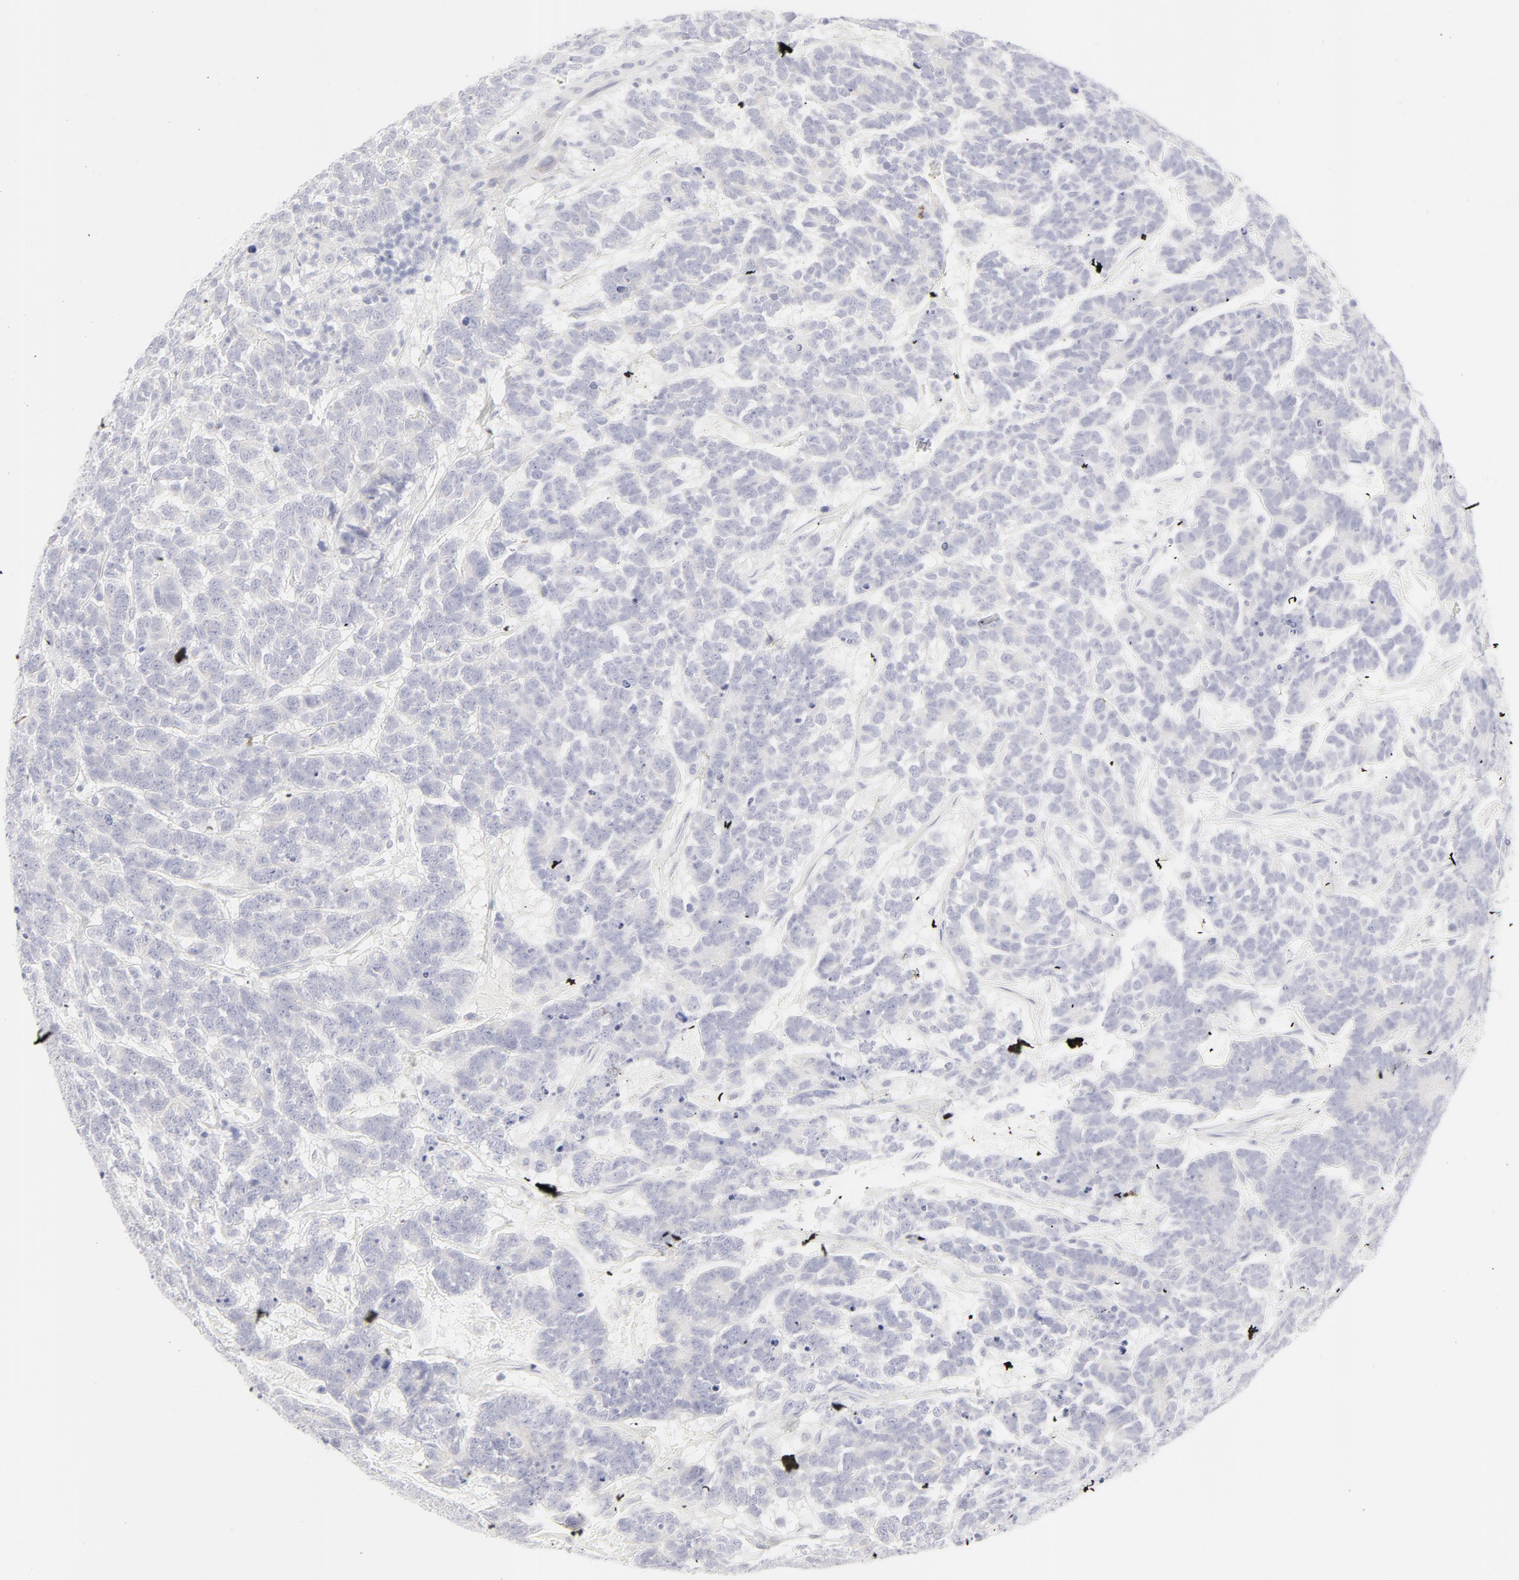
{"staining": {"intensity": "negative", "quantity": "none", "location": "none"}, "tissue": "testis cancer", "cell_type": "Tumor cells", "image_type": "cancer", "snomed": [{"axis": "morphology", "description": "Carcinoma, Embryonal, NOS"}, {"axis": "topography", "description": "Testis"}], "caption": "Immunohistochemistry photomicrograph of neoplastic tissue: testis cancer stained with DAB (3,3'-diaminobenzidine) displays no significant protein expression in tumor cells.", "gene": "NPNT", "patient": {"sex": "male", "age": 26}}